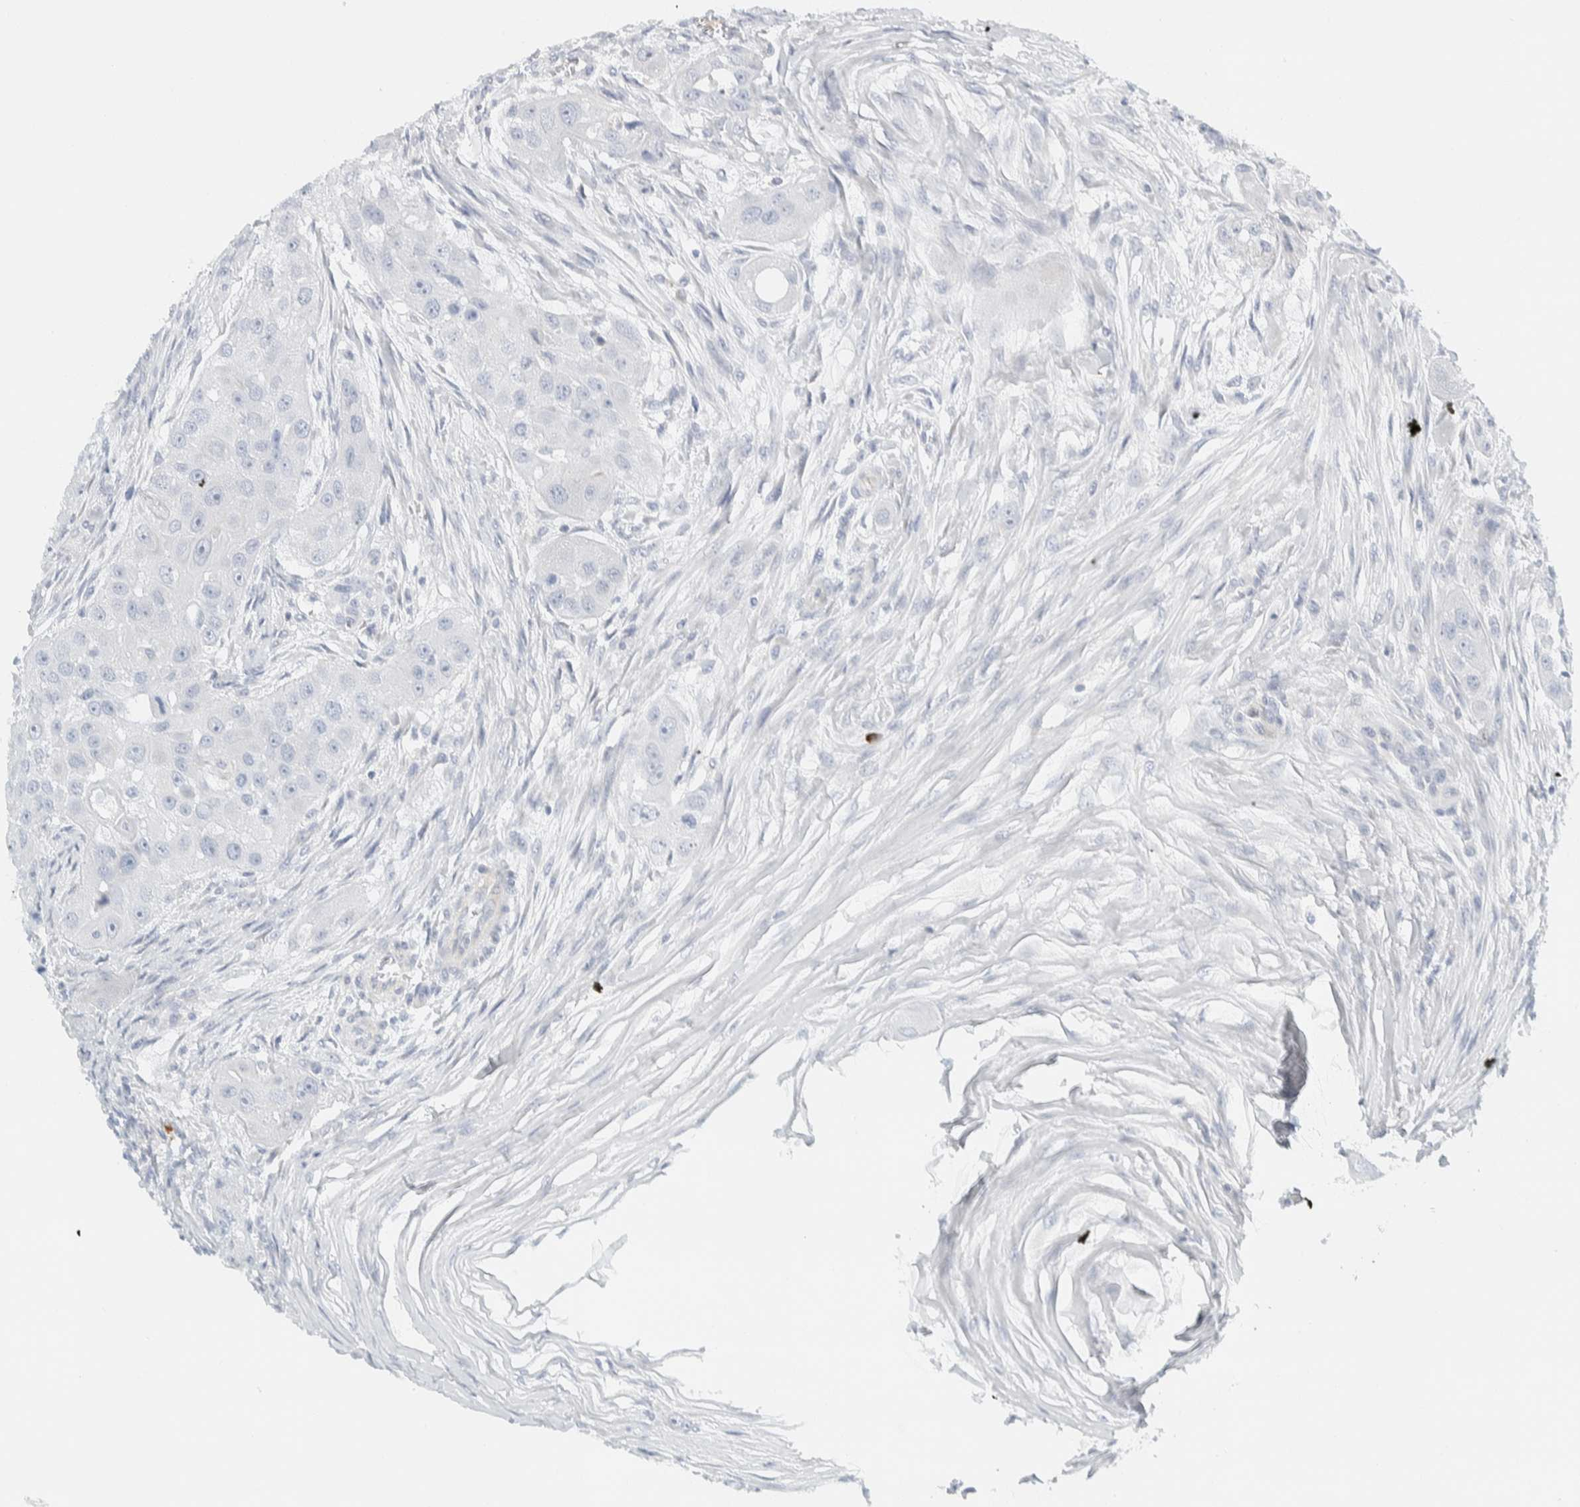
{"staining": {"intensity": "negative", "quantity": "none", "location": "none"}, "tissue": "head and neck cancer", "cell_type": "Tumor cells", "image_type": "cancer", "snomed": [{"axis": "morphology", "description": "Normal tissue, NOS"}, {"axis": "morphology", "description": "Squamous cell carcinoma, NOS"}, {"axis": "topography", "description": "Skeletal muscle"}, {"axis": "topography", "description": "Head-Neck"}], "caption": "Human head and neck squamous cell carcinoma stained for a protein using IHC displays no staining in tumor cells.", "gene": "ARHGAP27", "patient": {"sex": "male", "age": 51}}